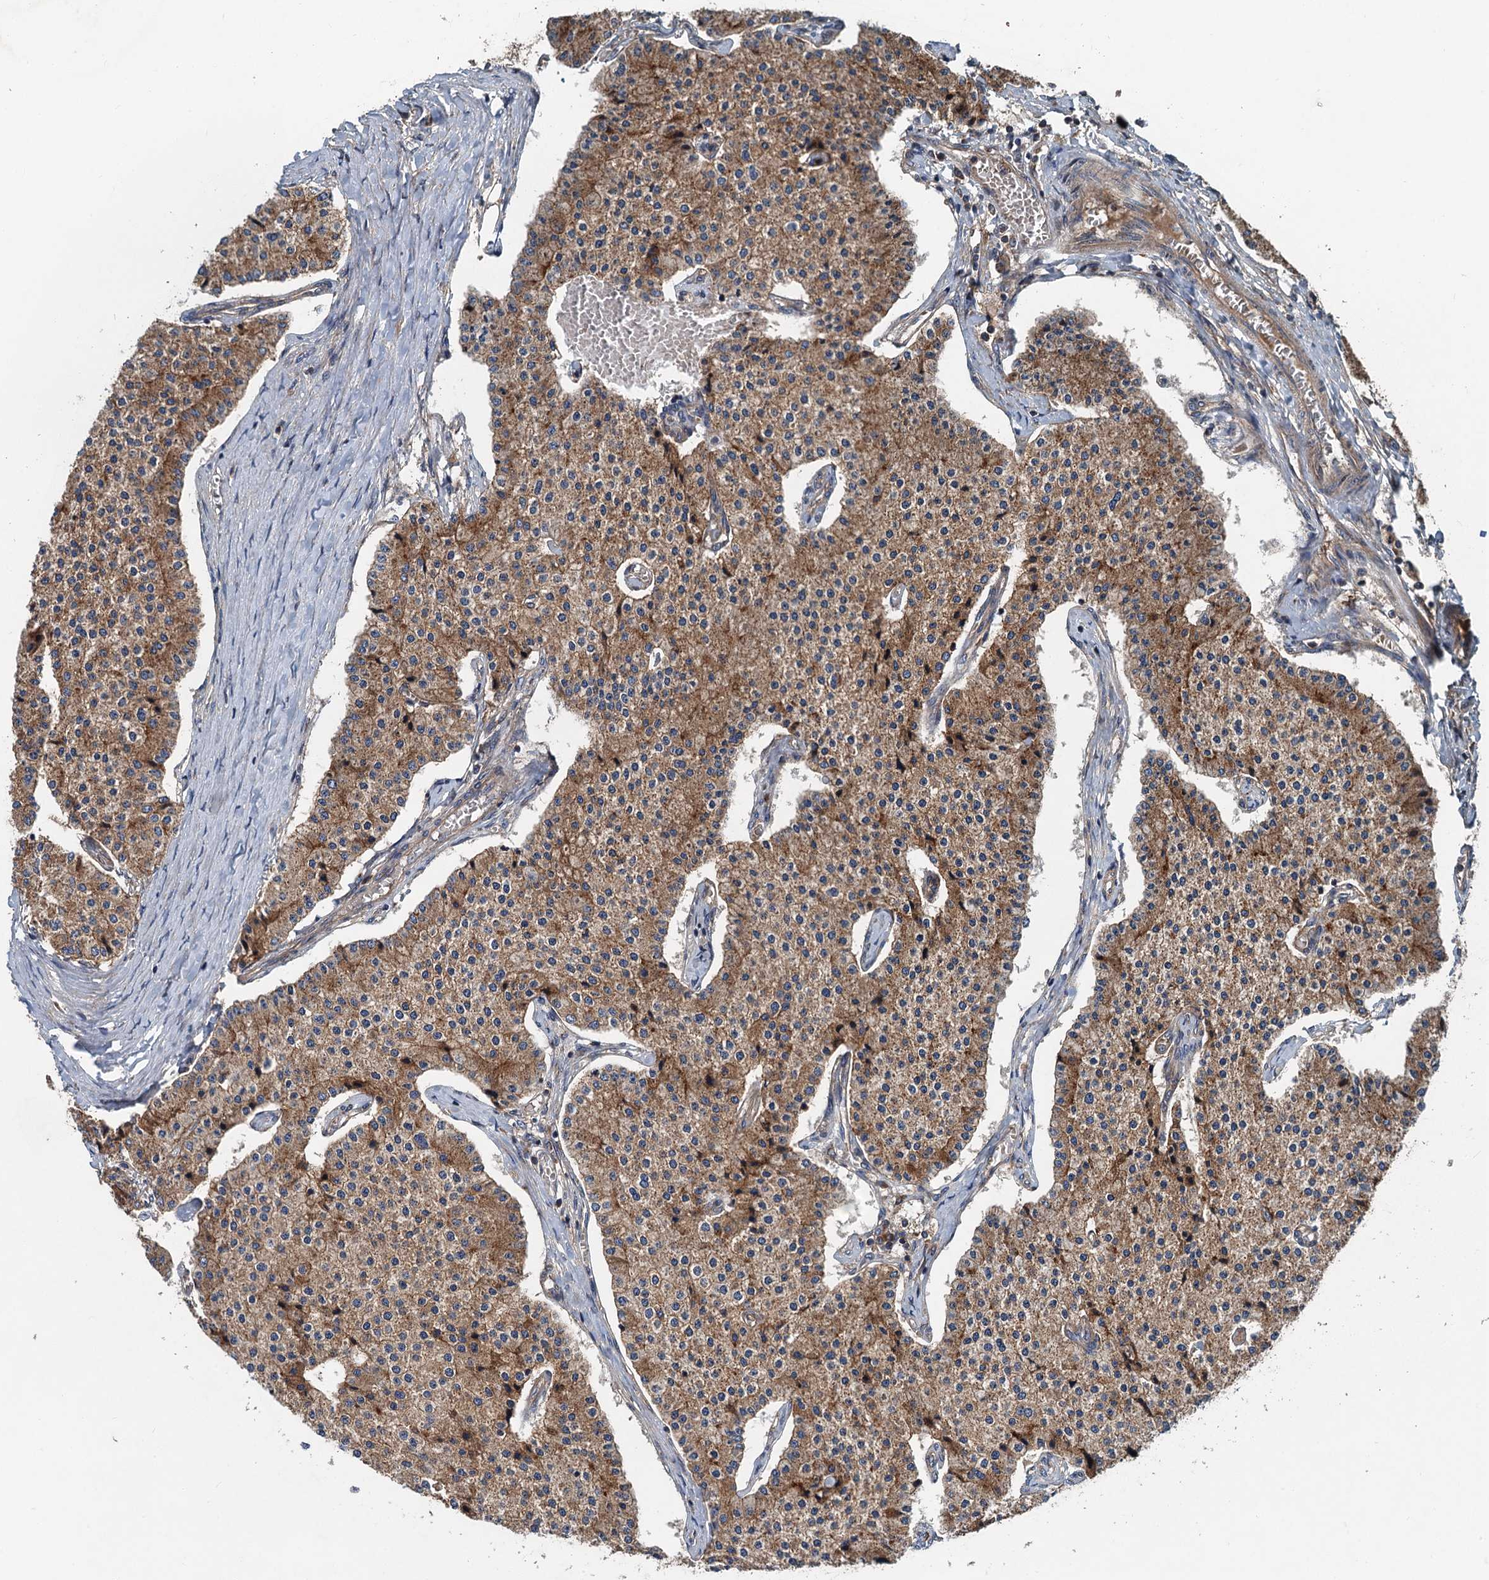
{"staining": {"intensity": "moderate", "quantity": ">75%", "location": "cytoplasmic/membranous"}, "tissue": "carcinoid", "cell_type": "Tumor cells", "image_type": "cancer", "snomed": [{"axis": "morphology", "description": "Carcinoid, malignant, NOS"}, {"axis": "topography", "description": "Colon"}], "caption": "Protein expression by IHC exhibits moderate cytoplasmic/membranous staining in approximately >75% of tumor cells in carcinoid.", "gene": "COG3", "patient": {"sex": "female", "age": 52}}